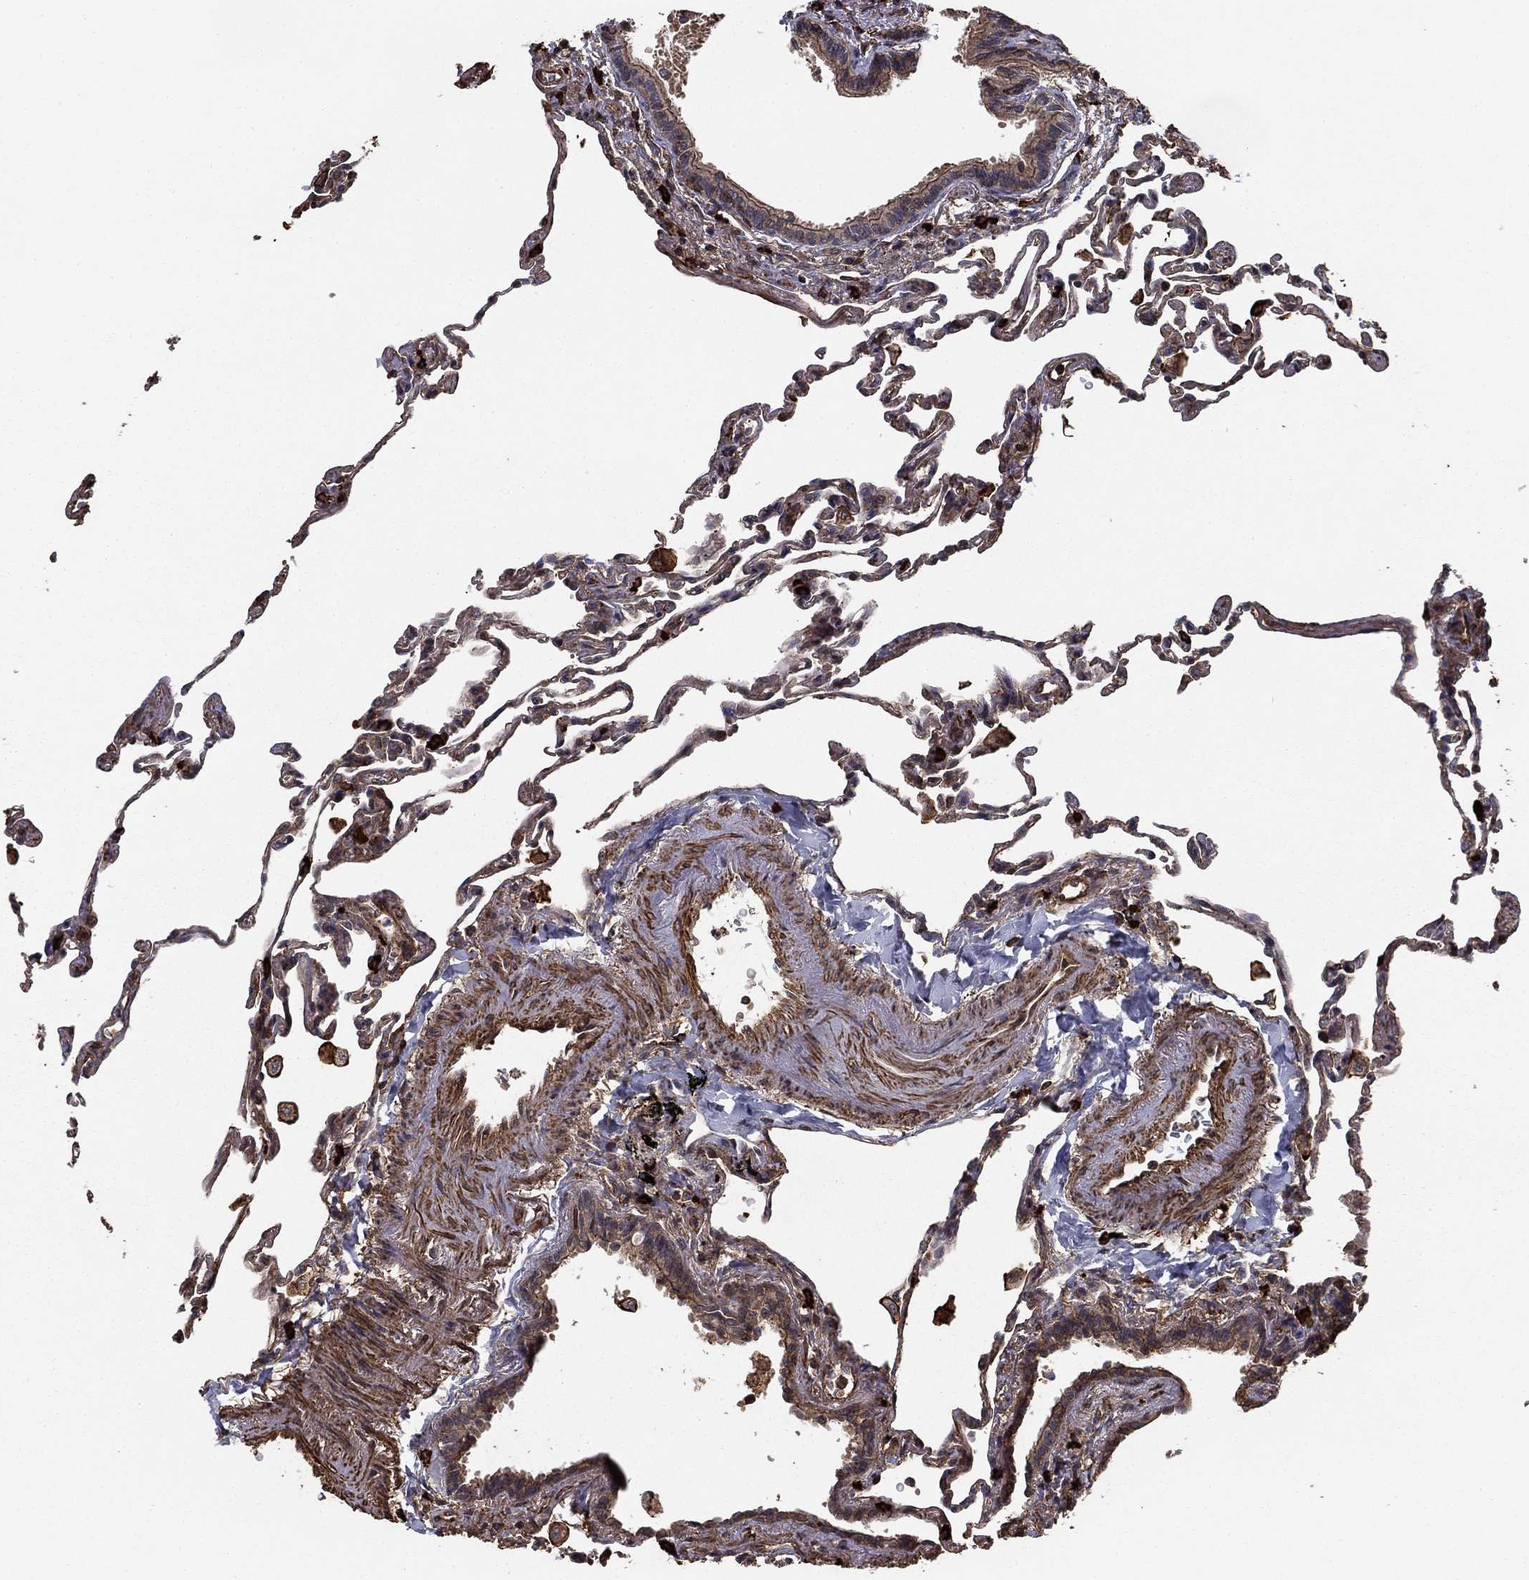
{"staining": {"intensity": "negative", "quantity": "none", "location": "none"}, "tissue": "lung", "cell_type": "Alveolar cells", "image_type": "normal", "snomed": [{"axis": "morphology", "description": "Normal tissue, NOS"}, {"axis": "topography", "description": "Lung"}], "caption": "This is an IHC histopathology image of normal lung. There is no positivity in alveolar cells.", "gene": "HABP4", "patient": {"sex": "female", "age": 57}}